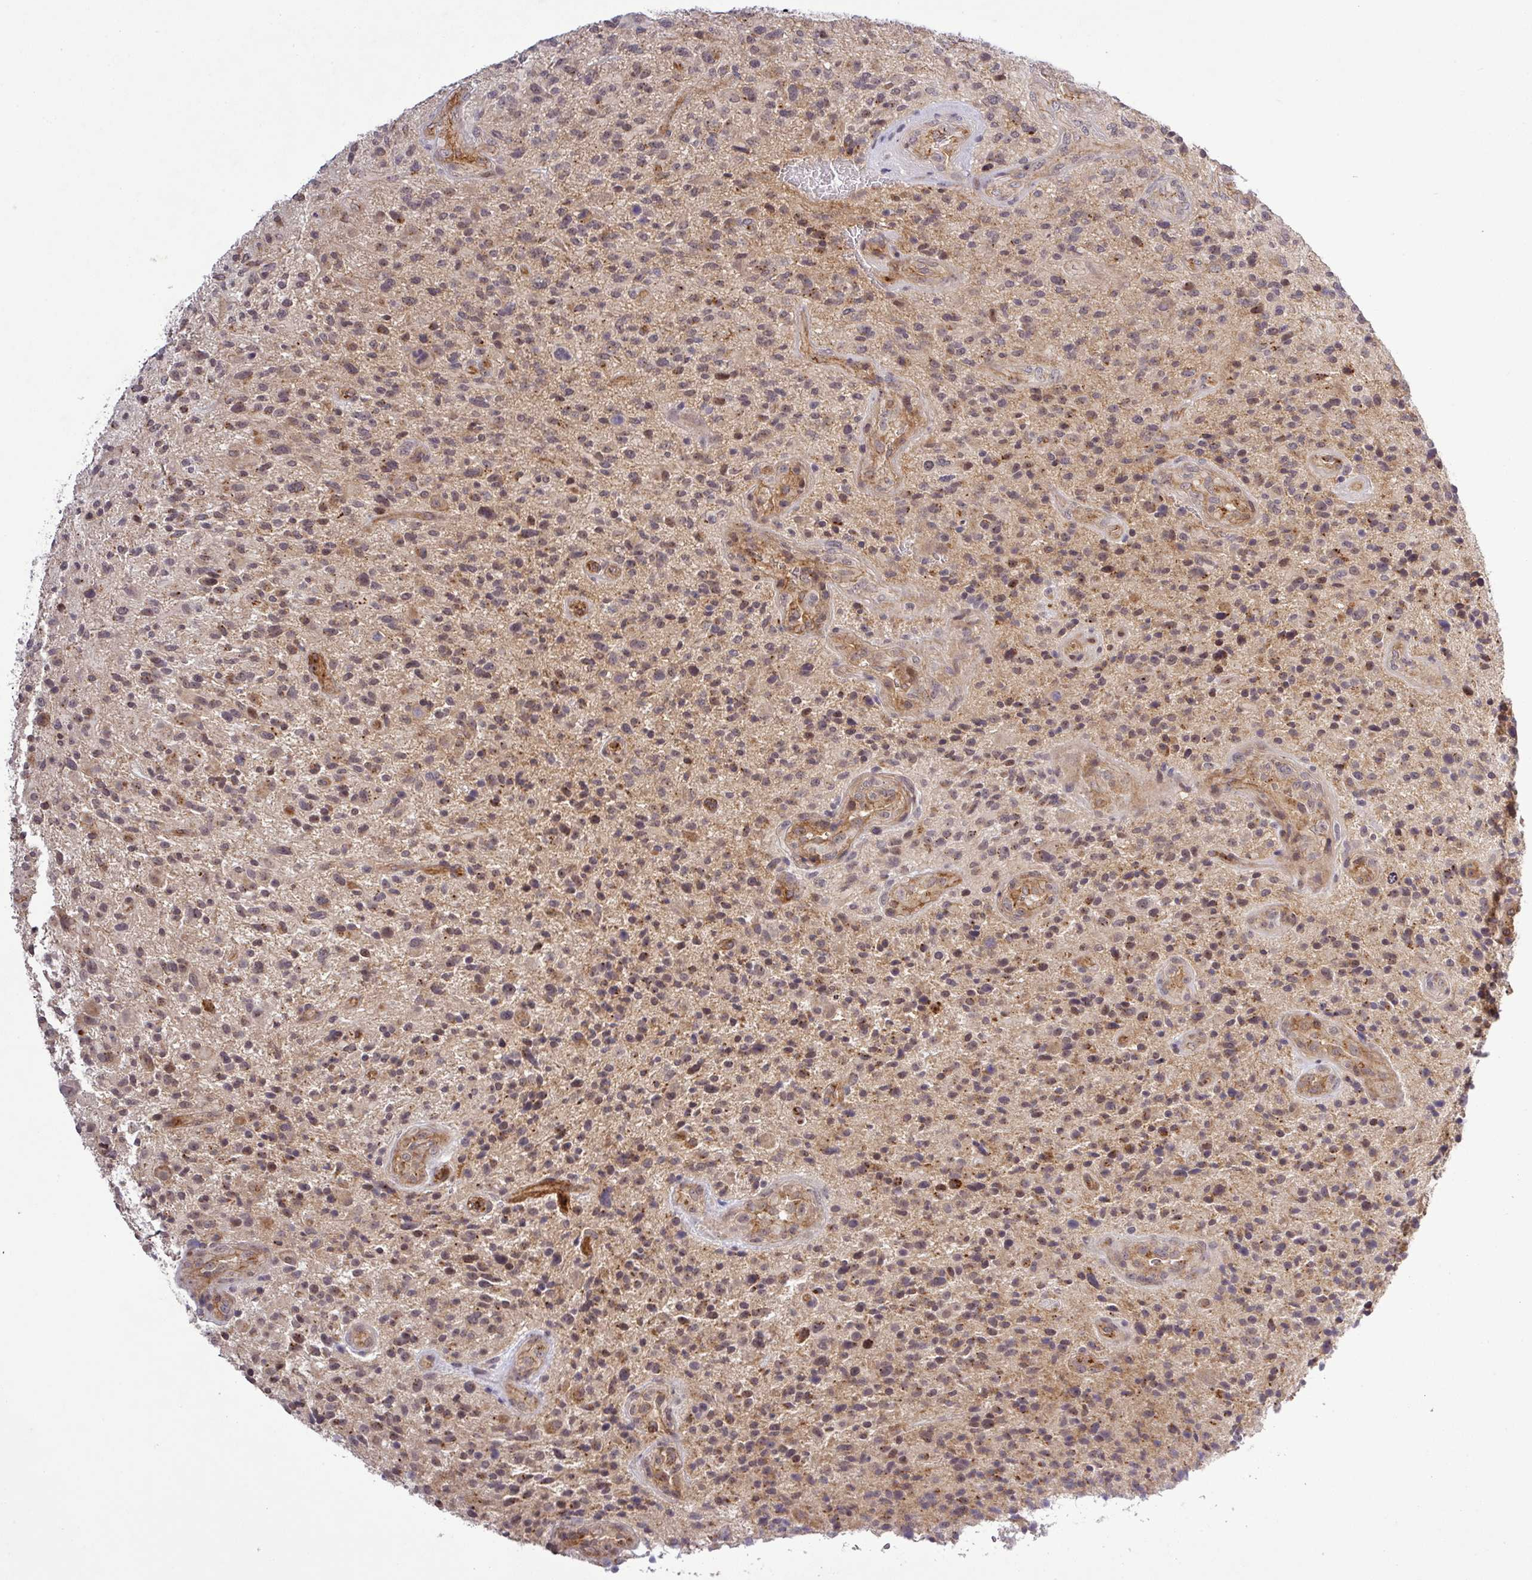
{"staining": {"intensity": "weak", "quantity": "25%-75%", "location": "cytoplasmic/membranous,nuclear"}, "tissue": "glioma", "cell_type": "Tumor cells", "image_type": "cancer", "snomed": [{"axis": "morphology", "description": "Glioma, malignant, High grade"}, {"axis": "topography", "description": "Brain"}], "caption": "Glioma stained for a protein (brown) demonstrates weak cytoplasmic/membranous and nuclear positive staining in about 25%-75% of tumor cells.", "gene": "PCDH1", "patient": {"sex": "male", "age": 47}}